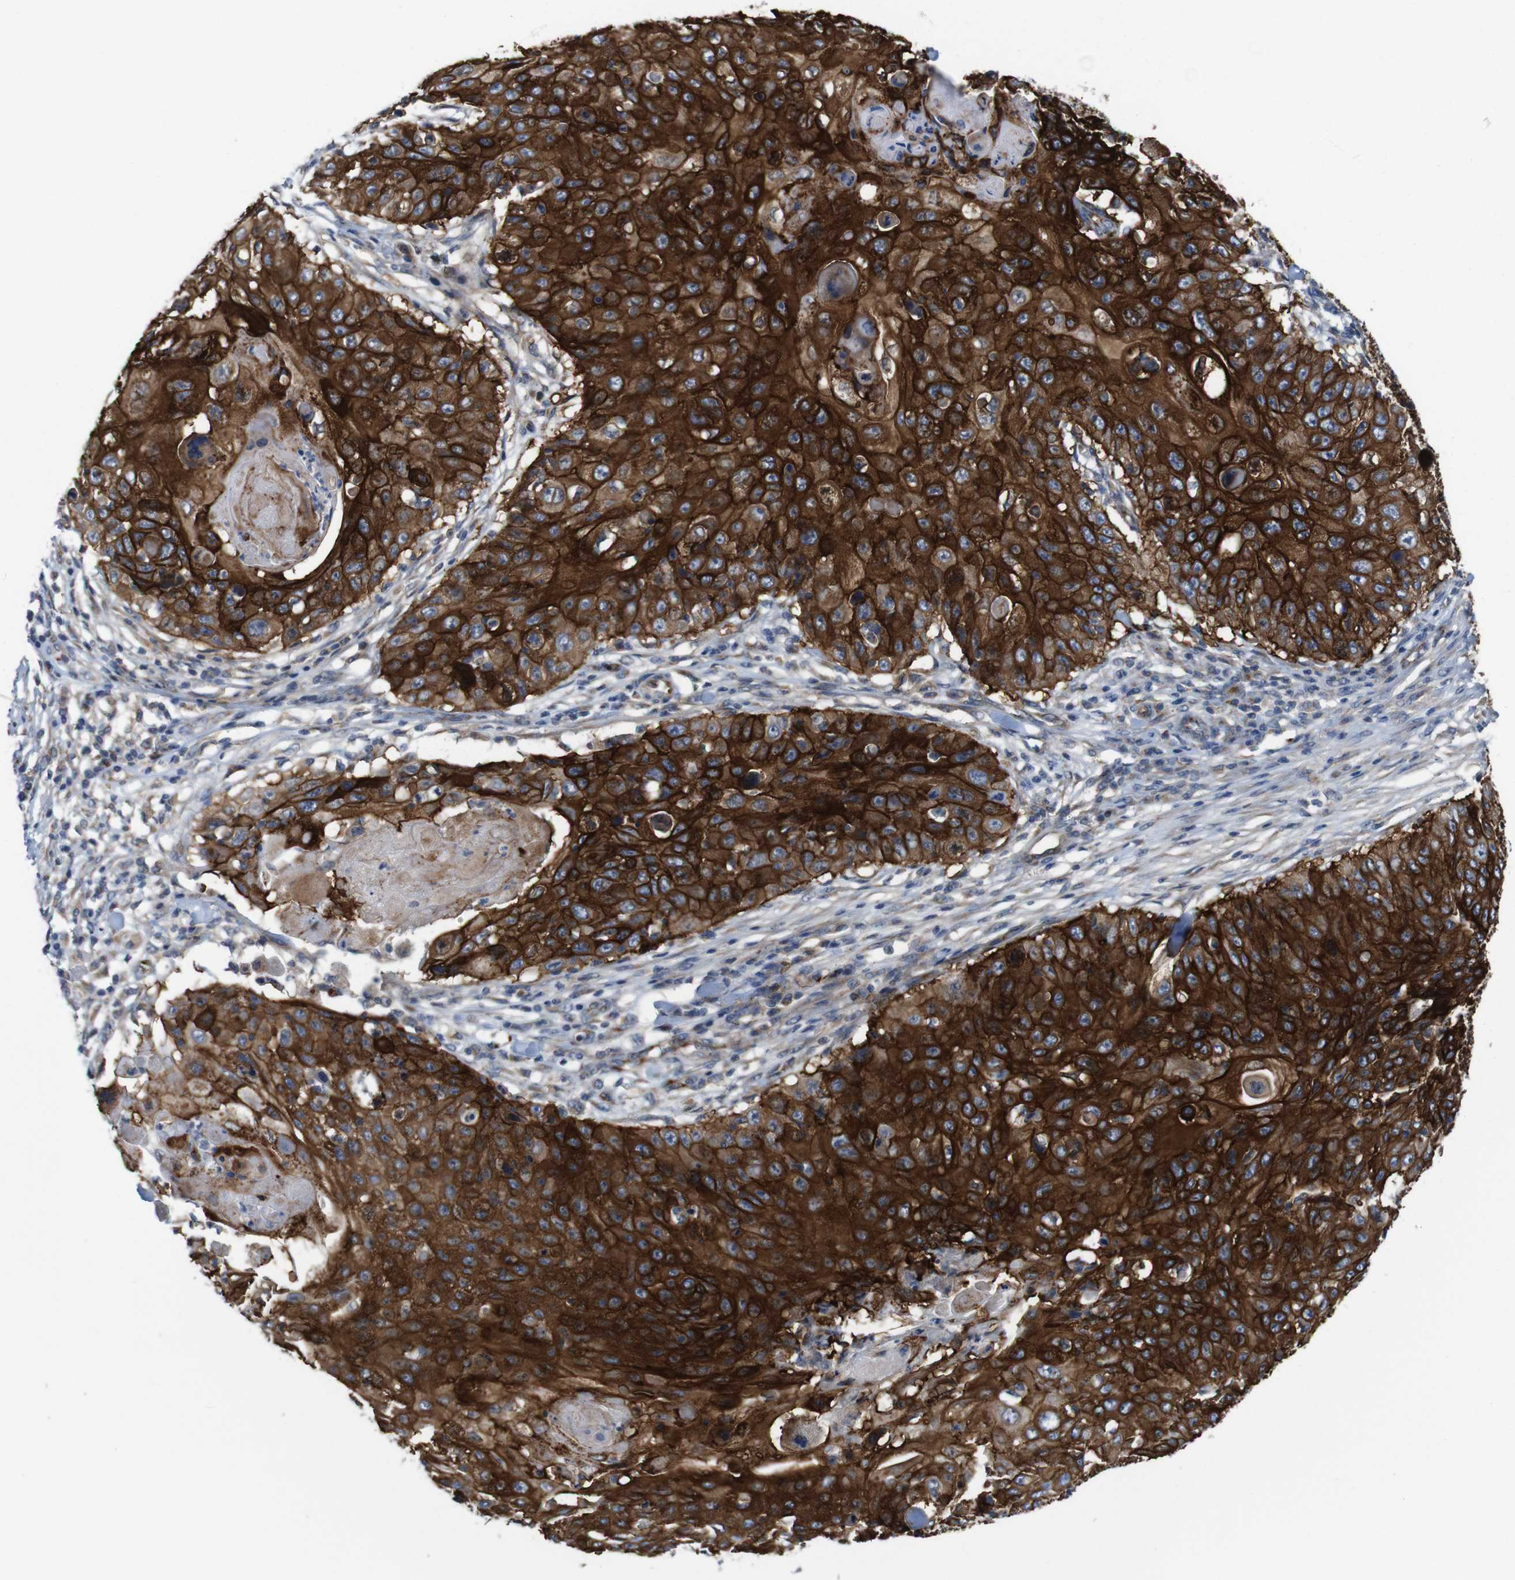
{"staining": {"intensity": "strong", "quantity": ">75%", "location": "cytoplasmic/membranous"}, "tissue": "skin cancer", "cell_type": "Tumor cells", "image_type": "cancer", "snomed": [{"axis": "morphology", "description": "Squamous cell carcinoma, NOS"}, {"axis": "topography", "description": "Skin"}], "caption": "Protein staining of squamous cell carcinoma (skin) tissue exhibits strong cytoplasmic/membranous positivity in about >75% of tumor cells.", "gene": "EFCAB14", "patient": {"sex": "male", "age": 86}}